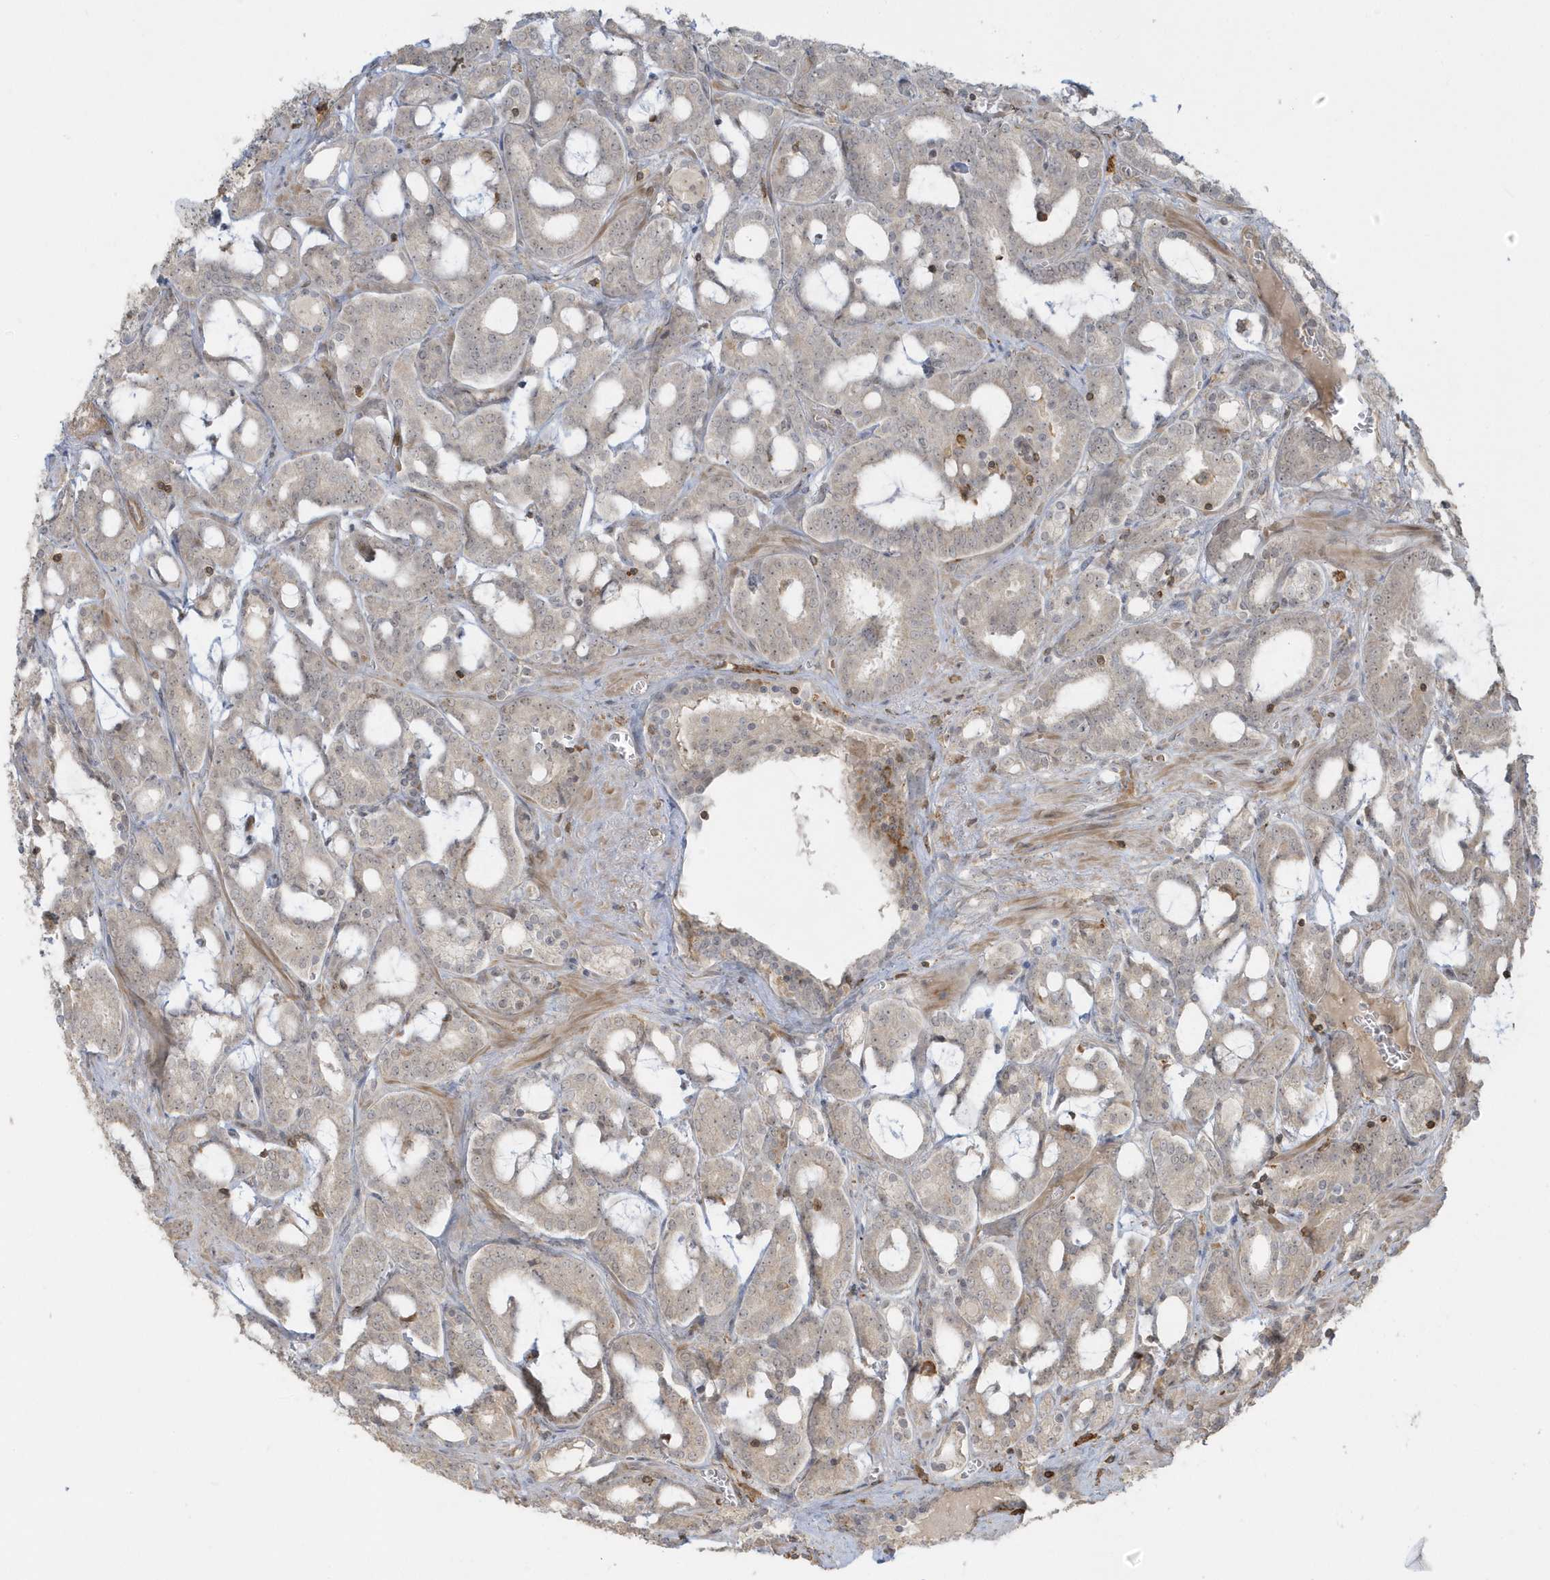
{"staining": {"intensity": "weak", "quantity": "<25%", "location": "cytoplasmic/membranous"}, "tissue": "prostate cancer", "cell_type": "Tumor cells", "image_type": "cancer", "snomed": [{"axis": "morphology", "description": "Adenocarcinoma, High grade"}, {"axis": "topography", "description": "Prostate and seminal vesicle, NOS"}], "caption": "A histopathology image of prostate cancer (adenocarcinoma (high-grade)) stained for a protein reveals no brown staining in tumor cells. (Brightfield microscopy of DAB (3,3'-diaminobenzidine) immunohistochemistry (IHC) at high magnification).", "gene": "ZBTB8A", "patient": {"sex": "male", "age": 67}}